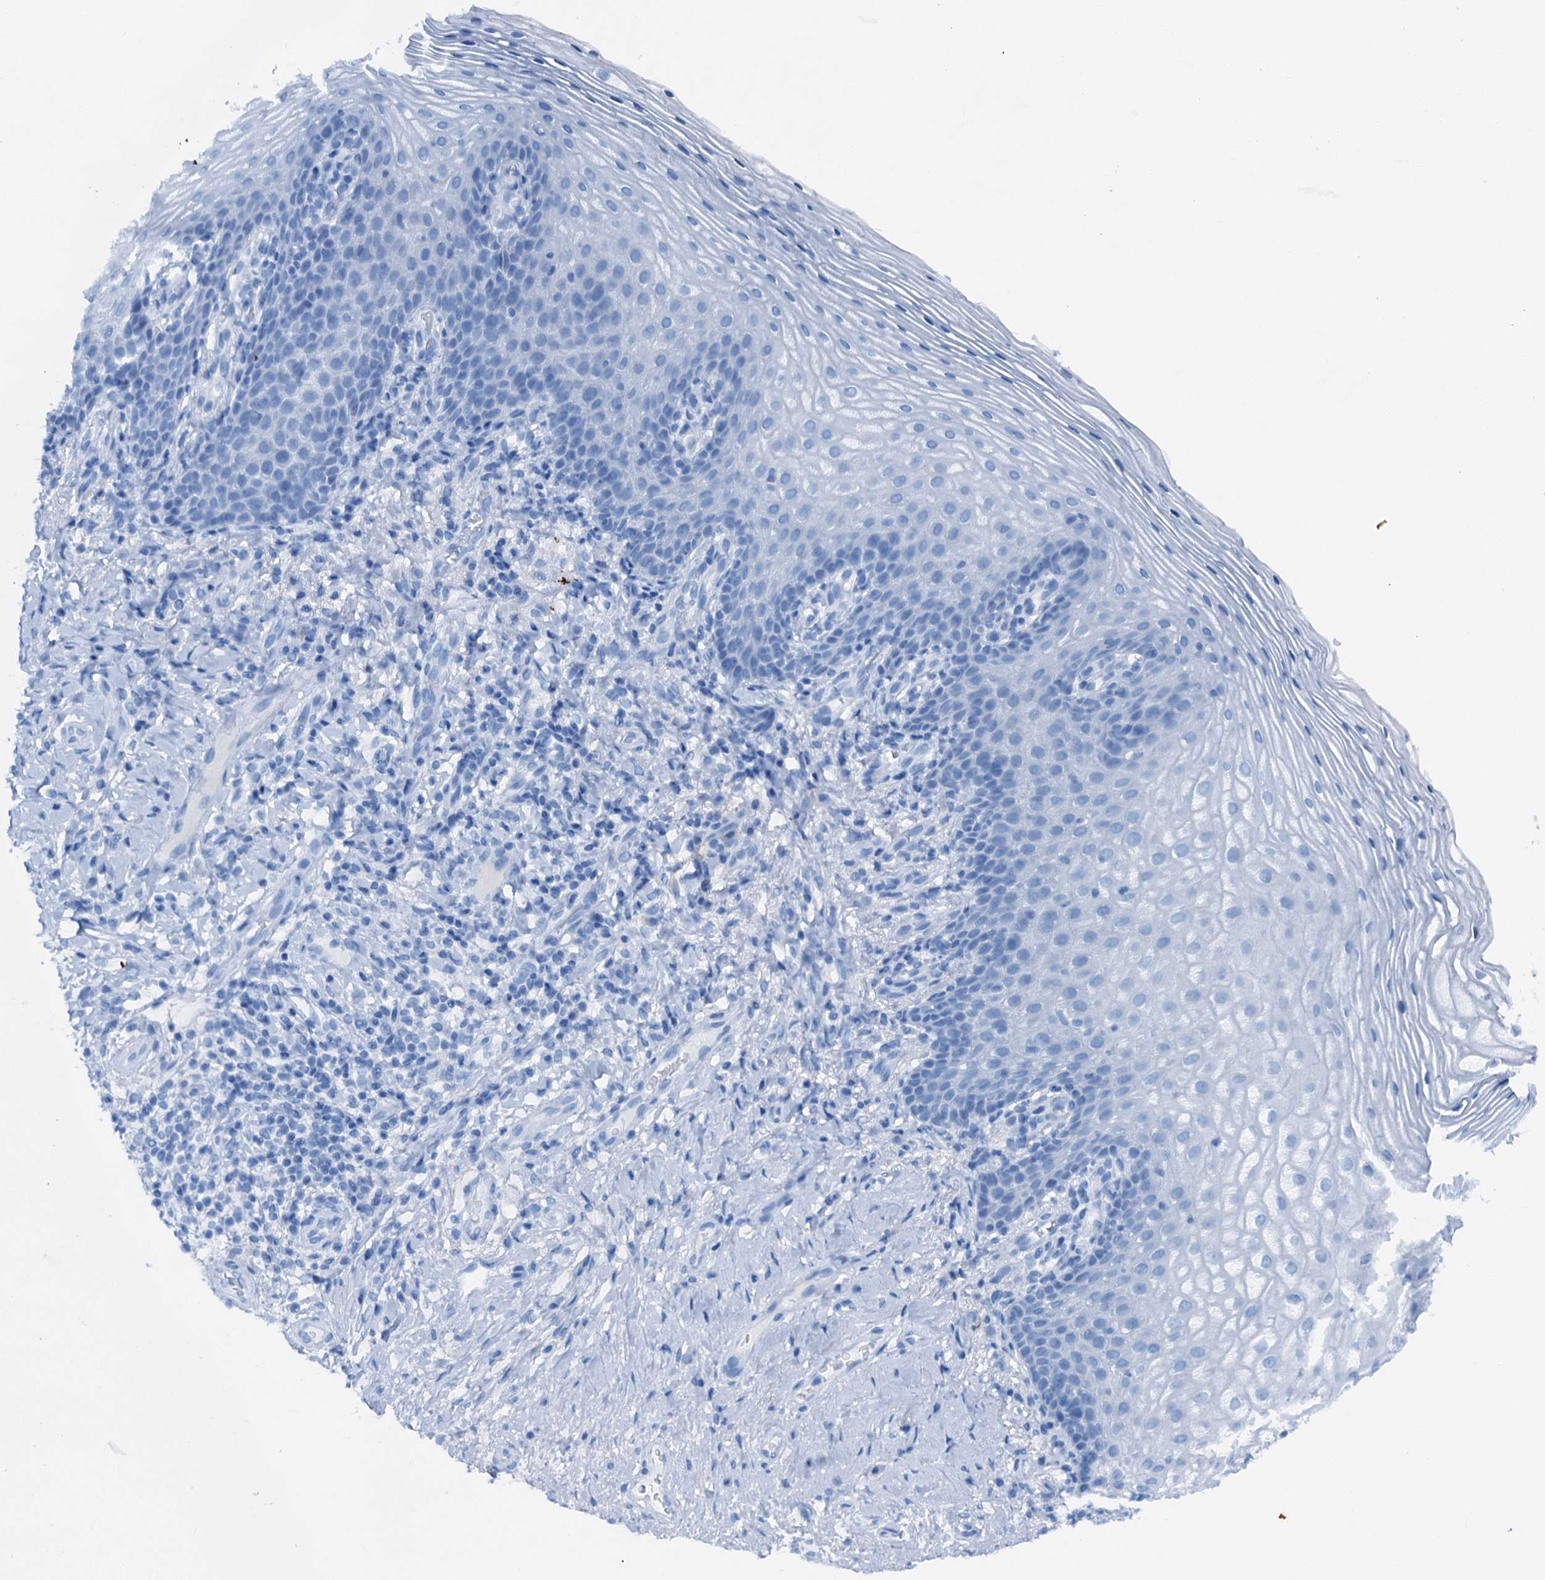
{"staining": {"intensity": "negative", "quantity": "none", "location": "none"}, "tissue": "vagina", "cell_type": "Squamous epithelial cells", "image_type": "normal", "snomed": [{"axis": "morphology", "description": "Normal tissue, NOS"}, {"axis": "topography", "description": "Vagina"}], "caption": "Squamous epithelial cells show no significant expression in unremarkable vagina. Nuclei are stained in blue.", "gene": "C1QTNF4", "patient": {"sex": "female", "age": 60}}